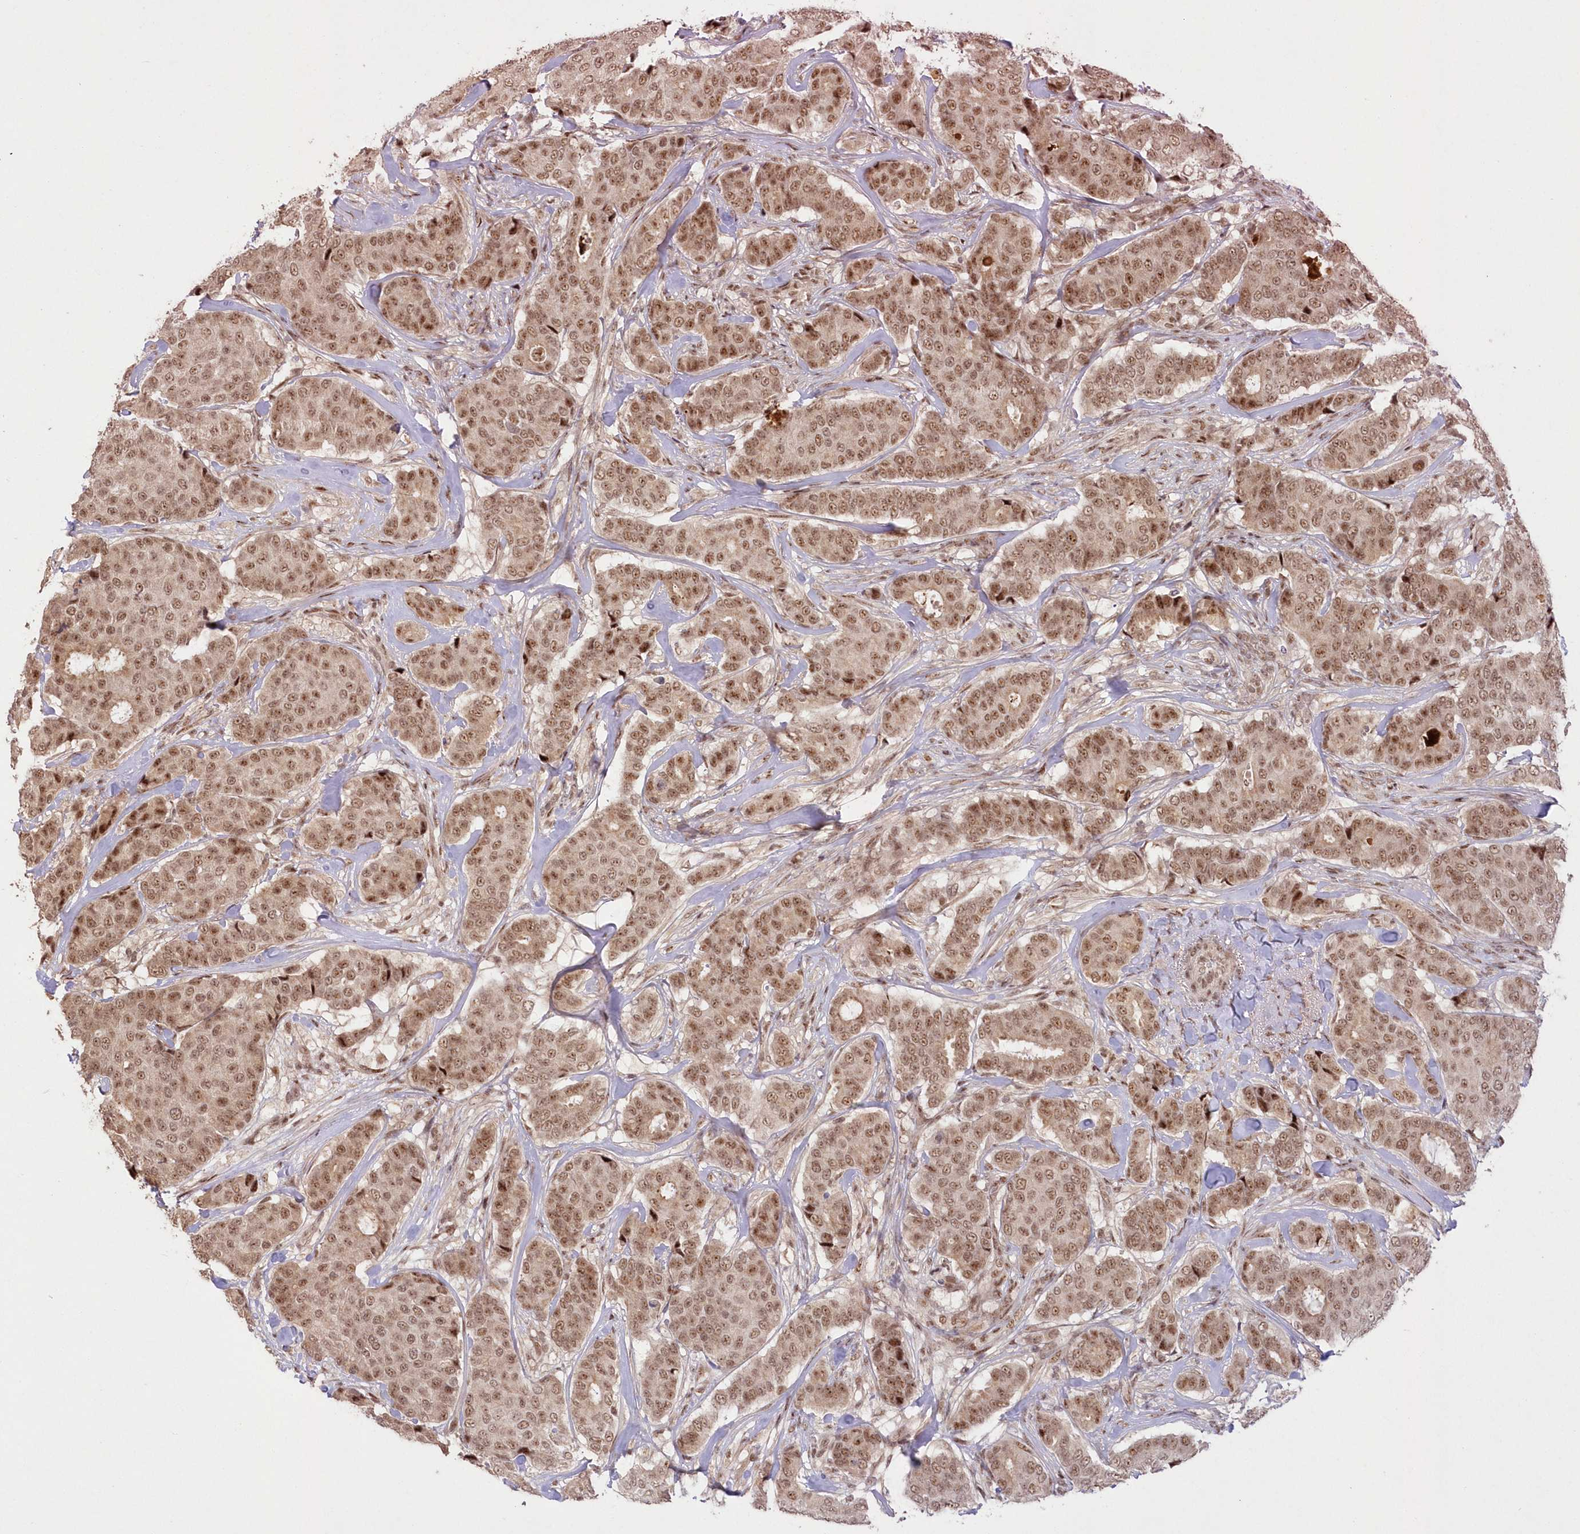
{"staining": {"intensity": "moderate", "quantity": ">75%", "location": "cytoplasmic/membranous,nuclear"}, "tissue": "breast cancer", "cell_type": "Tumor cells", "image_type": "cancer", "snomed": [{"axis": "morphology", "description": "Duct carcinoma"}, {"axis": "topography", "description": "Breast"}], "caption": "High-magnification brightfield microscopy of breast cancer (intraductal carcinoma) stained with DAB (3,3'-diaminobenzidine) (brown) and counterstained with hematoxylin (blue). tumor cells exhibit moderate cytoplasmic/membranous and nuclear positivity is seen in approximately>75% of cells. The staining was performed using DAB (3,3'-diaminobenzidine) to visualize the protein expression in brown, while the nuclei were stained in blue with hematoxylin (Magnification: 20x).", "gene": "WBP1L", "patient": {"sex": "female", "age": 75}}